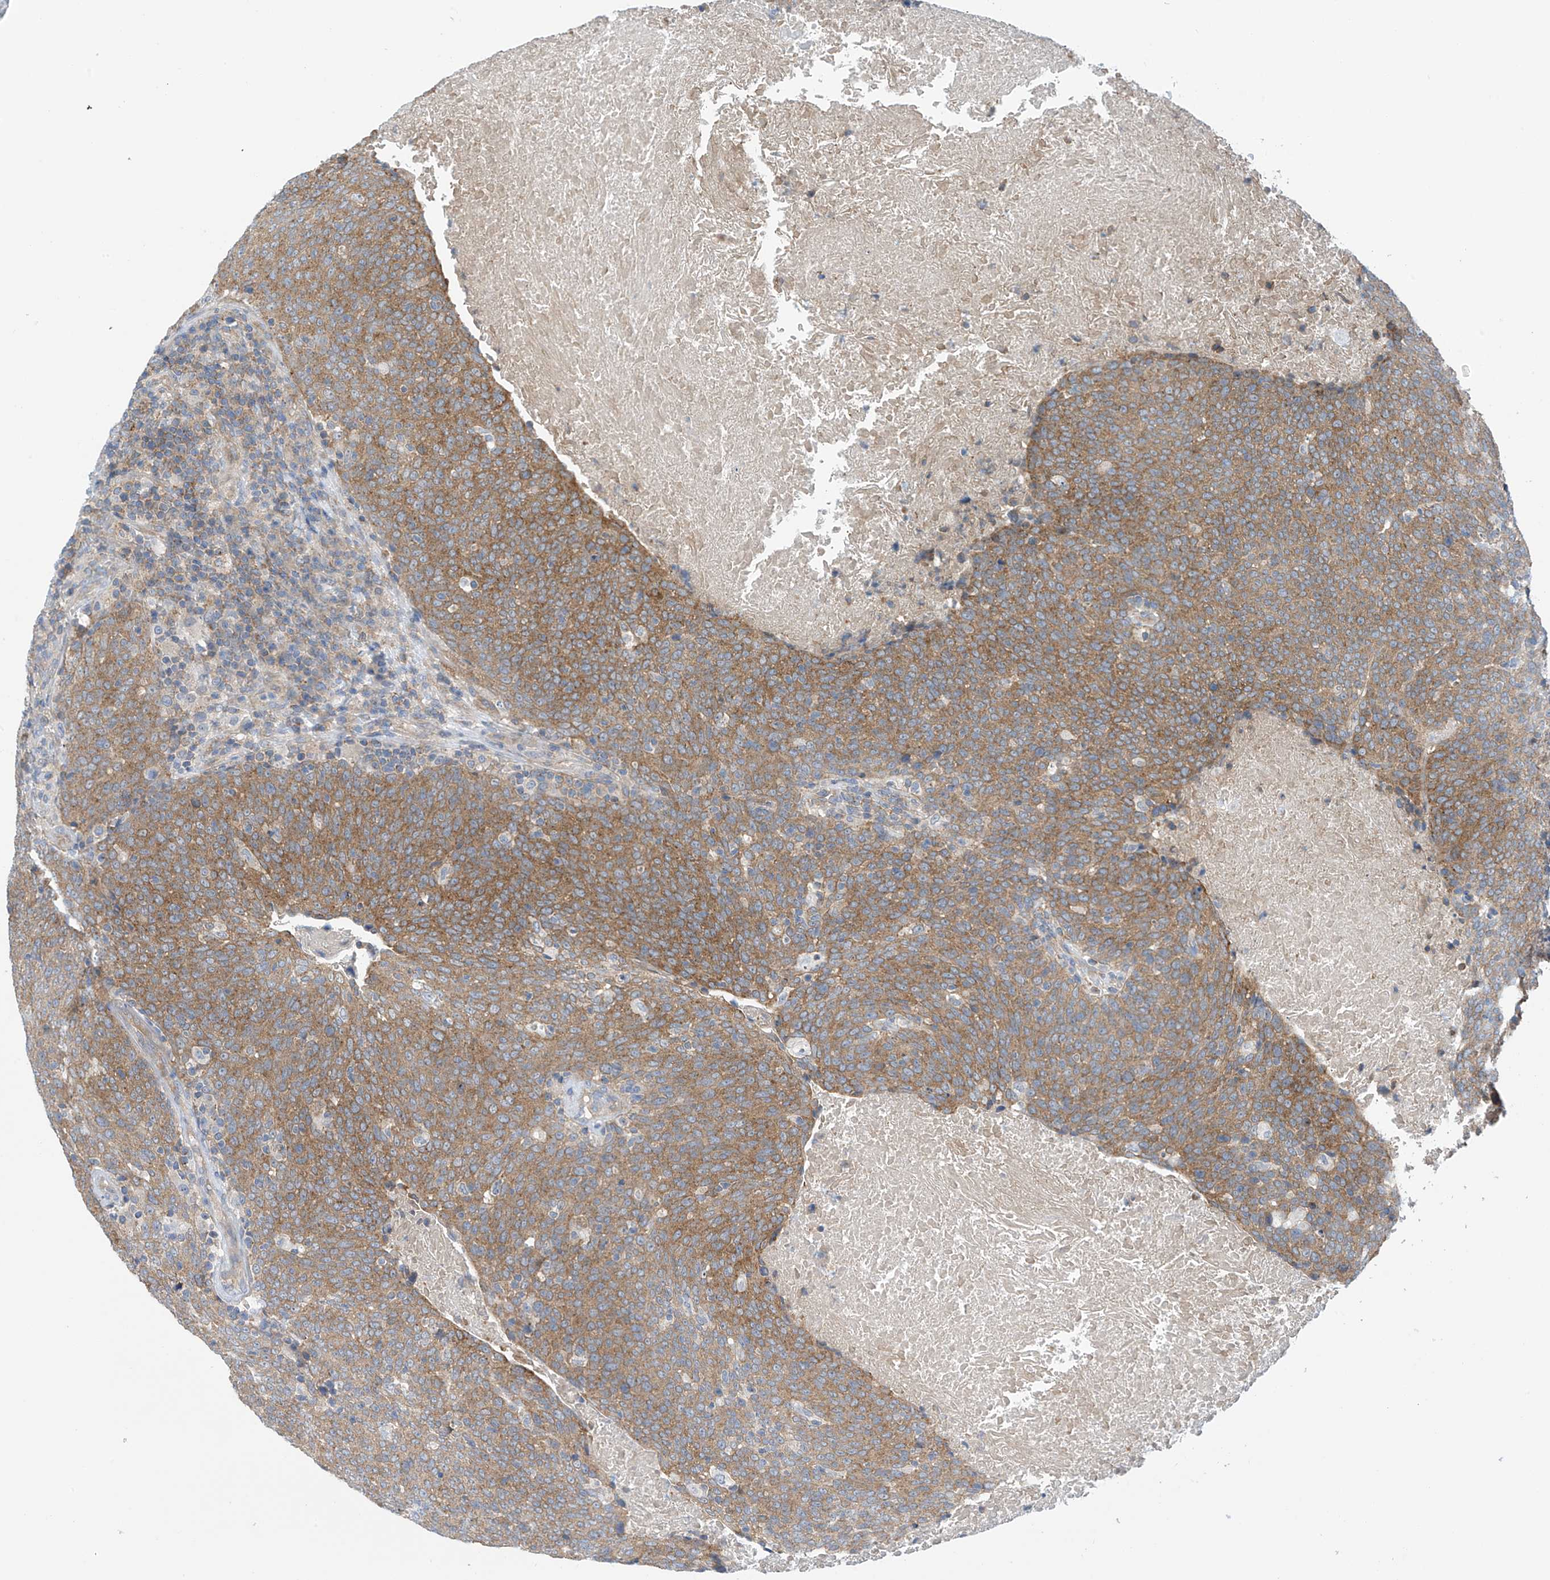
{"staining": {"intensity": "moderate", "quantity": ">75%", "location": "cytoplasmic/membranous"}, "tissue": "head and neck cancer", "cell_type": "Tumor cells", "image_type": "cancer", "snomed": [{"axis": "morphology", "description": "Squamous cell carcinoma, NOS"}, {"axis": "morphology", "description": "Squamous cell carcinoma, metastatic, NOS"}, {"axis": "topography", "description": "Lymph node"}, {"axis": "topography", "description": "Head-Neck"}], "caption": "Head and neck cancer (squamous cell carcinoma) stained with immunohistochemistry (IHC) exhibits moderate cytoplasmic/membranous expression in about >75% of tumor cells.", "gene": "REPS1", "patient": {"sex": "male", "age": 62}}